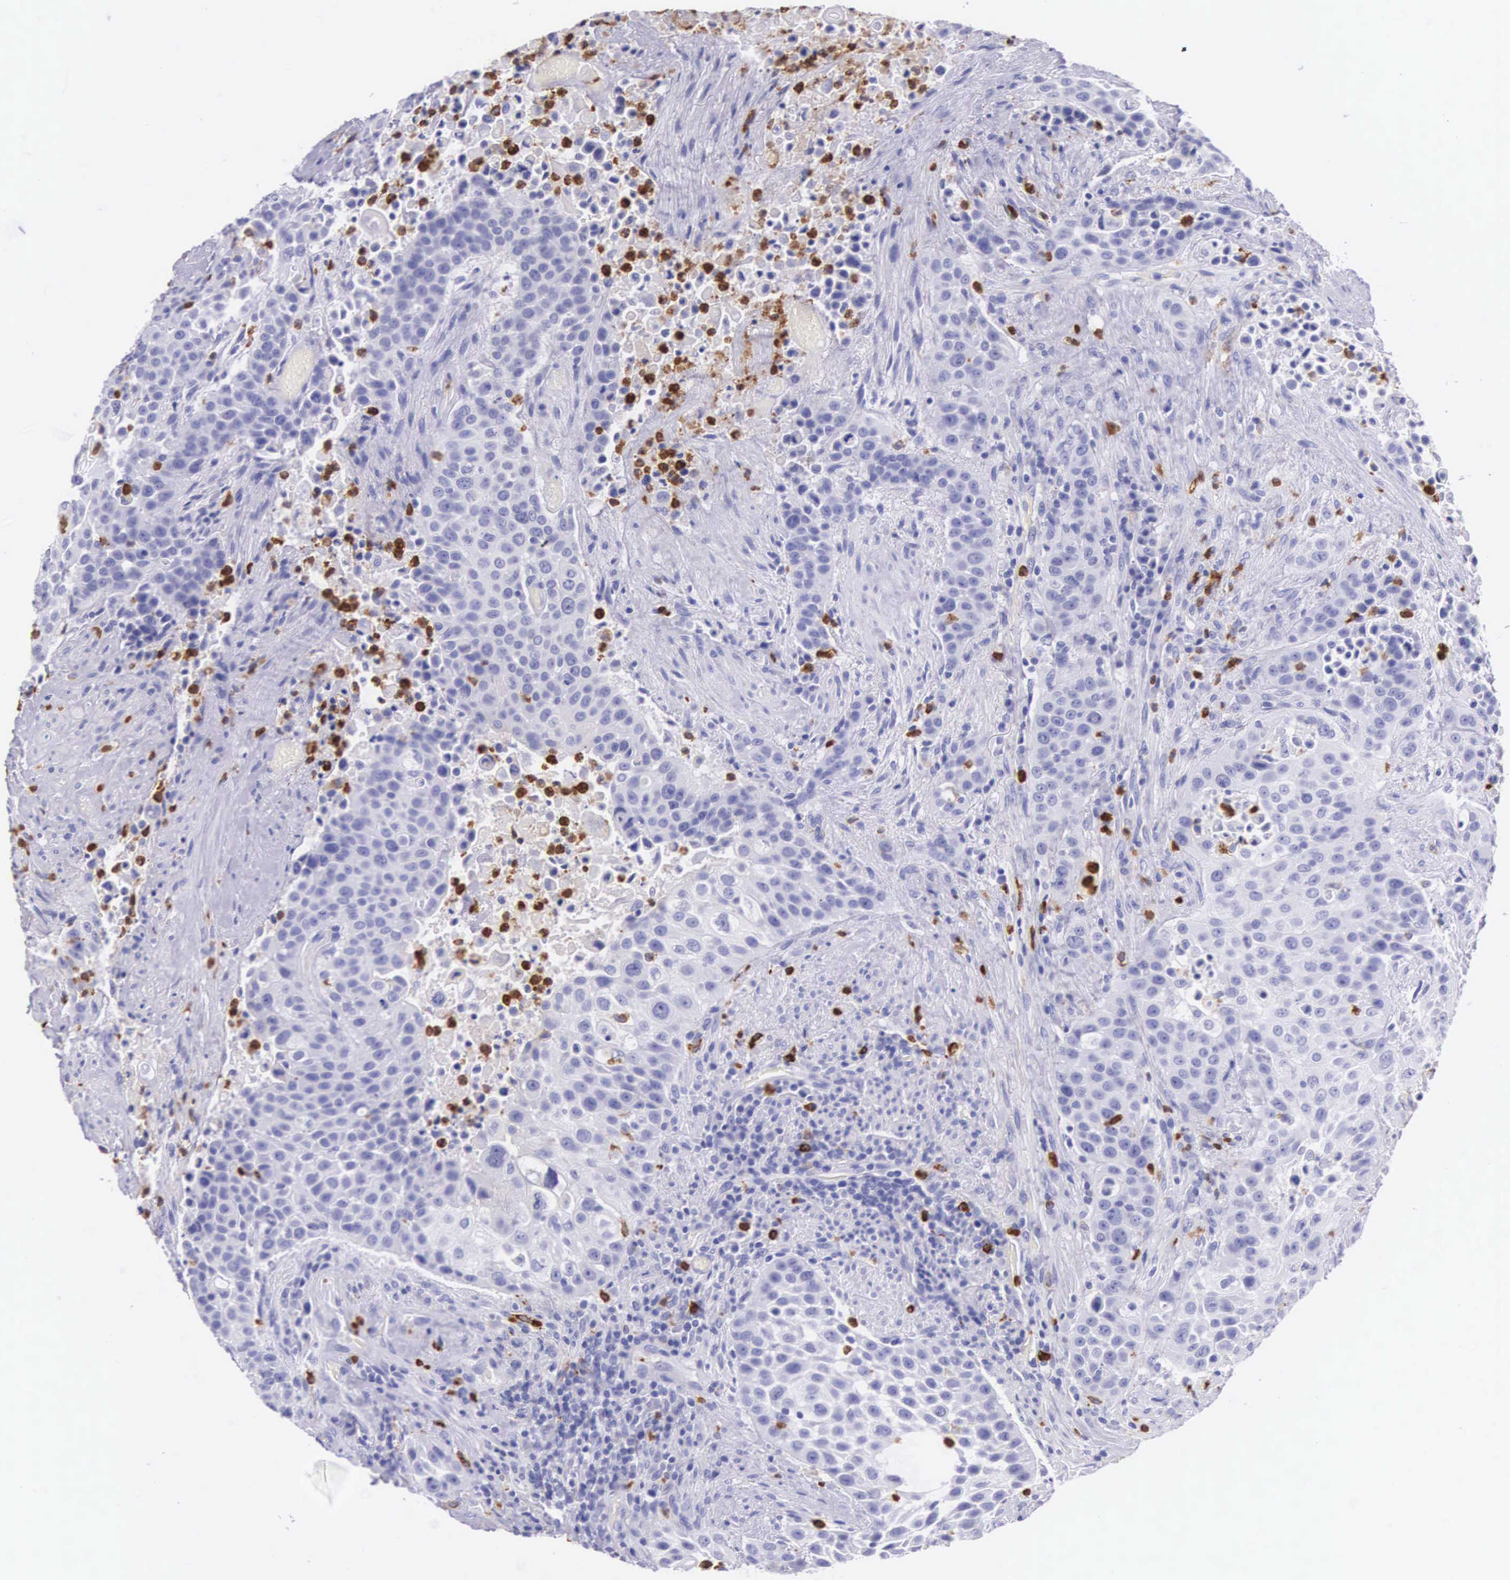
{"staining": {"intensity": "negative", "quantity": "none", "location": "none"}, "tissue": "urothelial cancer", "cell_type": "Tumor cells", "image_type": "cancer", "snomed": [{"axis": "morphology", "description": "Urothelial carcinoma, High grade"}, {"axis": "topography", "description": "Urinary bladder"}], "caption": "An IHC histopathology image of urothelial cancer is shown. There is no staining in tumor cells of urothelial cancer.", "gene": "FCN1", "patient": {"sex": "male", "age": 74}}